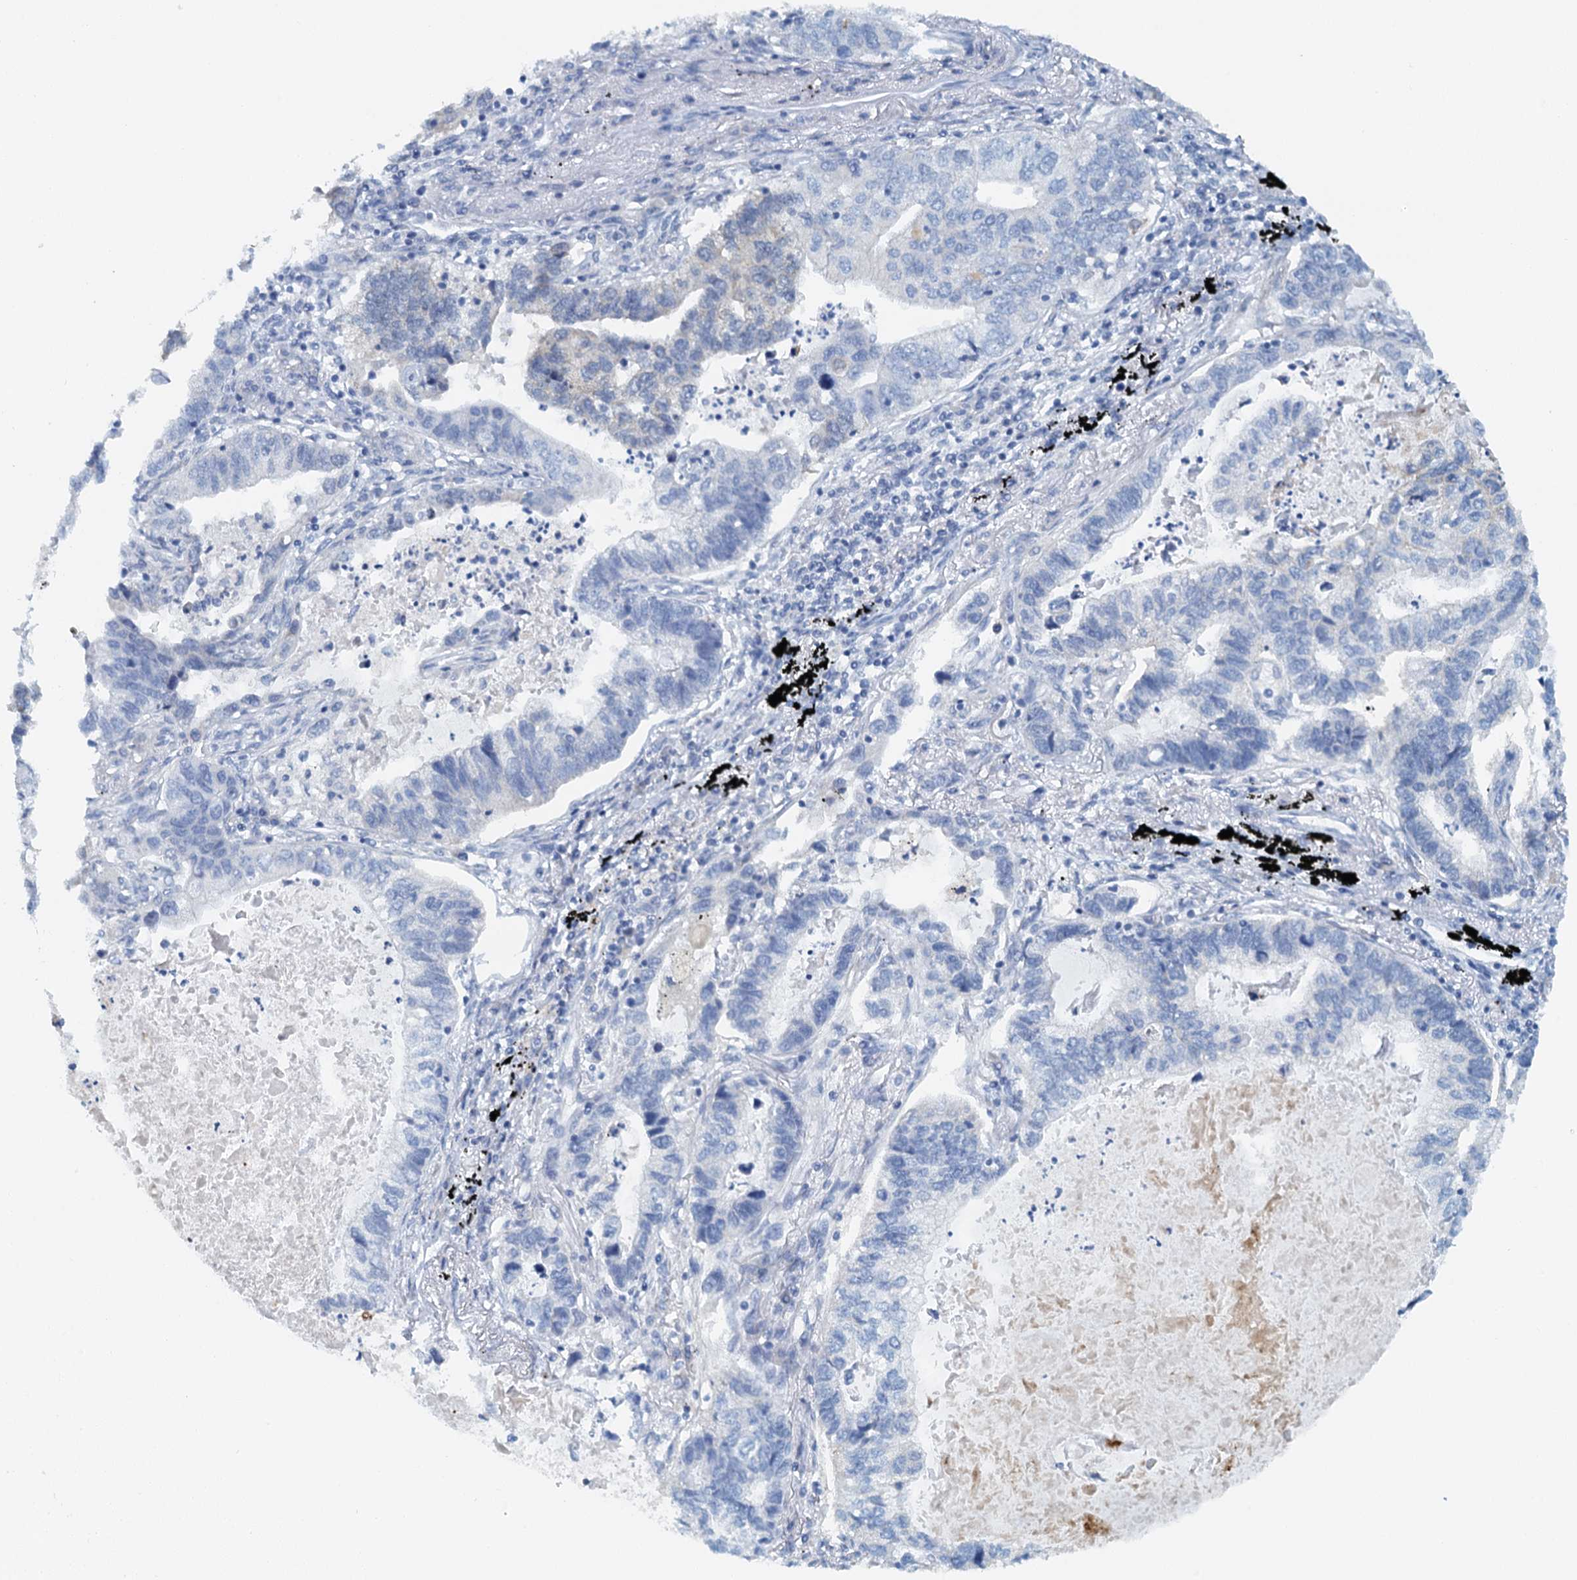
{"staining": {"intensity": "negative", "quantity": "none", "location": "none"}, "tissue": "lung cancer", "cell_type": "Tumor cells", "image_type": "cancer", "snomed": [{"axis": "morphology", "description": "Adenocarcinoma, NOS"}, {"axis": "topography", "description": "Lung"}], "caption": "Immunohistochemistry (IHC) micrograph of adenocarcinoma (lung) stained for a protein (brown), which shows no positivity in tumor cells.", "gene": "DTD1", "patient": {"sex": "male", "age": 67}}